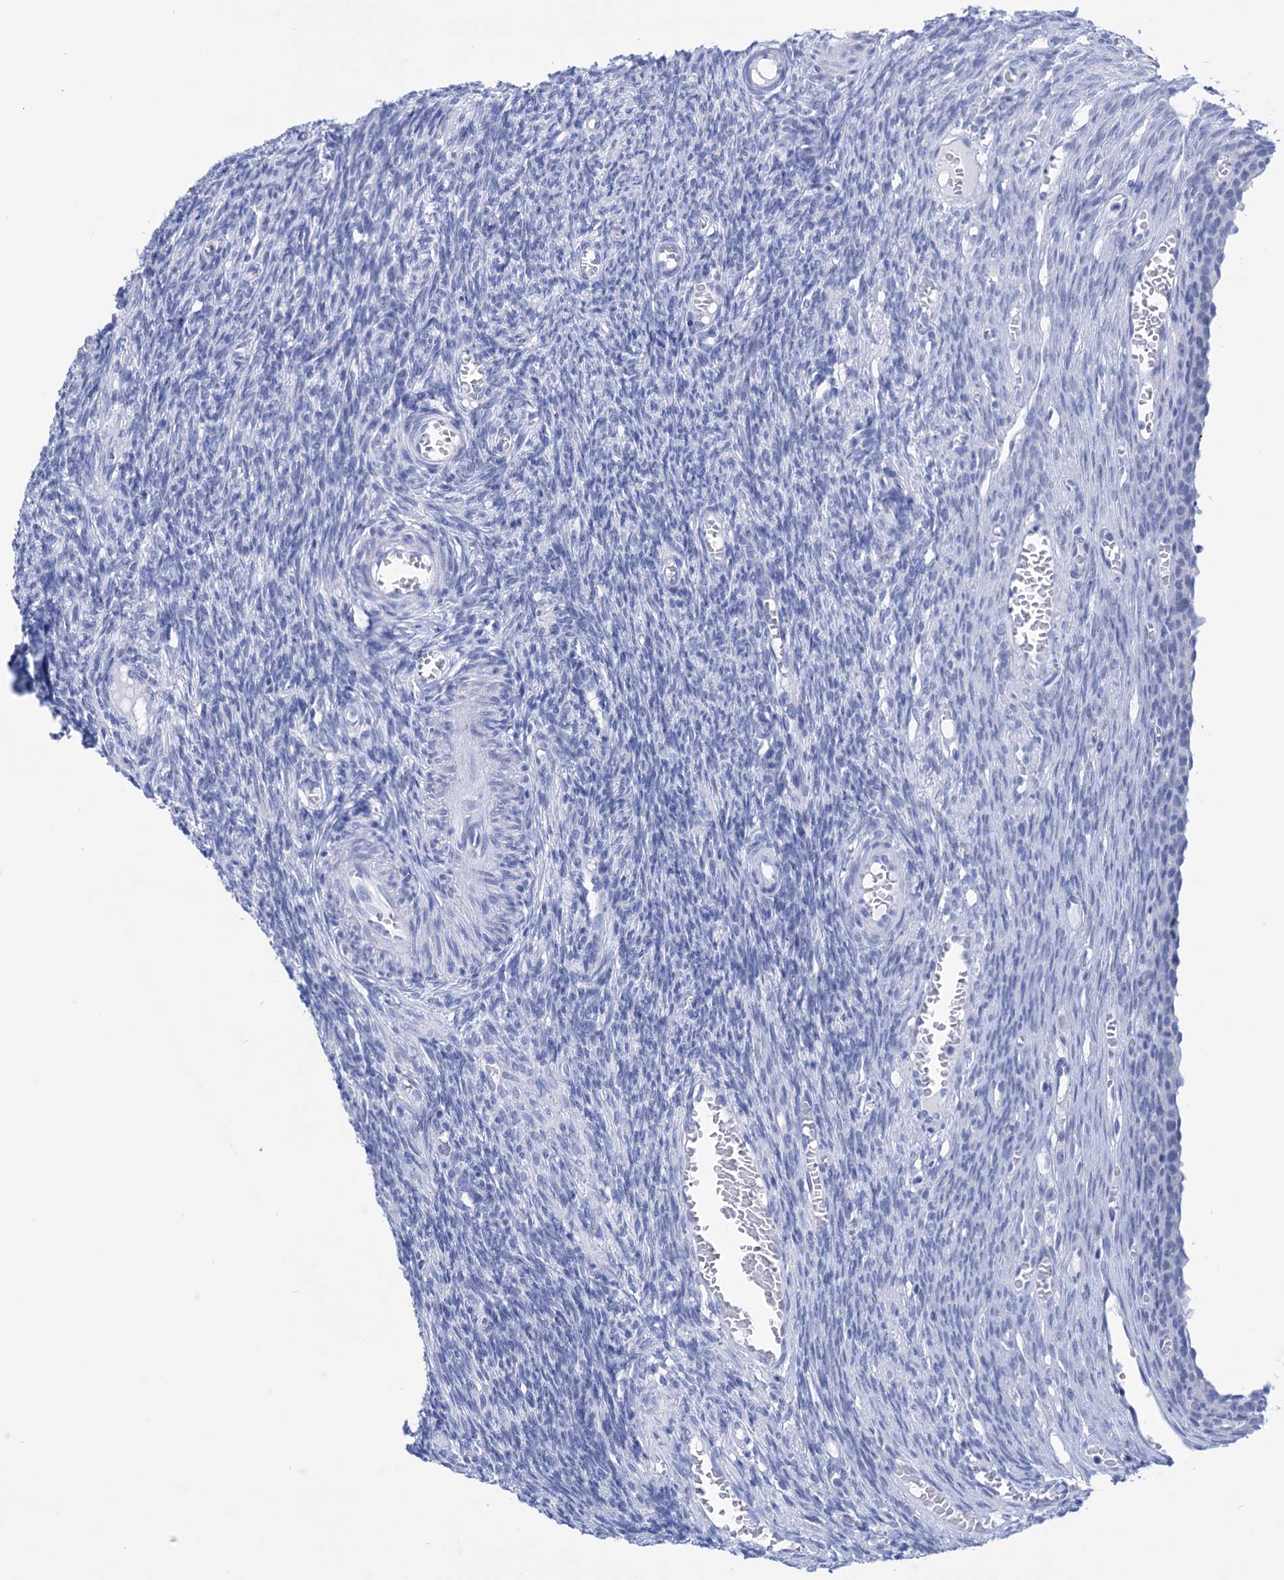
{"staining": {"intensity": "negative", "quantity": "none", "location": "none"}, "tissue": "ovary", "cell_type": "Ovarian stroma cells", "image_type": "normal", "snomed": [{"axis": "morphology", "description": "Normal tissue, NOS"}, {"axis": "topography", "description": "Ovary"}], "caption": "IHC histopathology image of normal ovary stained for a protein (brown), which demonstrates no staining in ovarian stroma cells. Nuclei are stained in blue.", "gene": "FBXW12", "patient": {"sex": "female", "age": 27}}